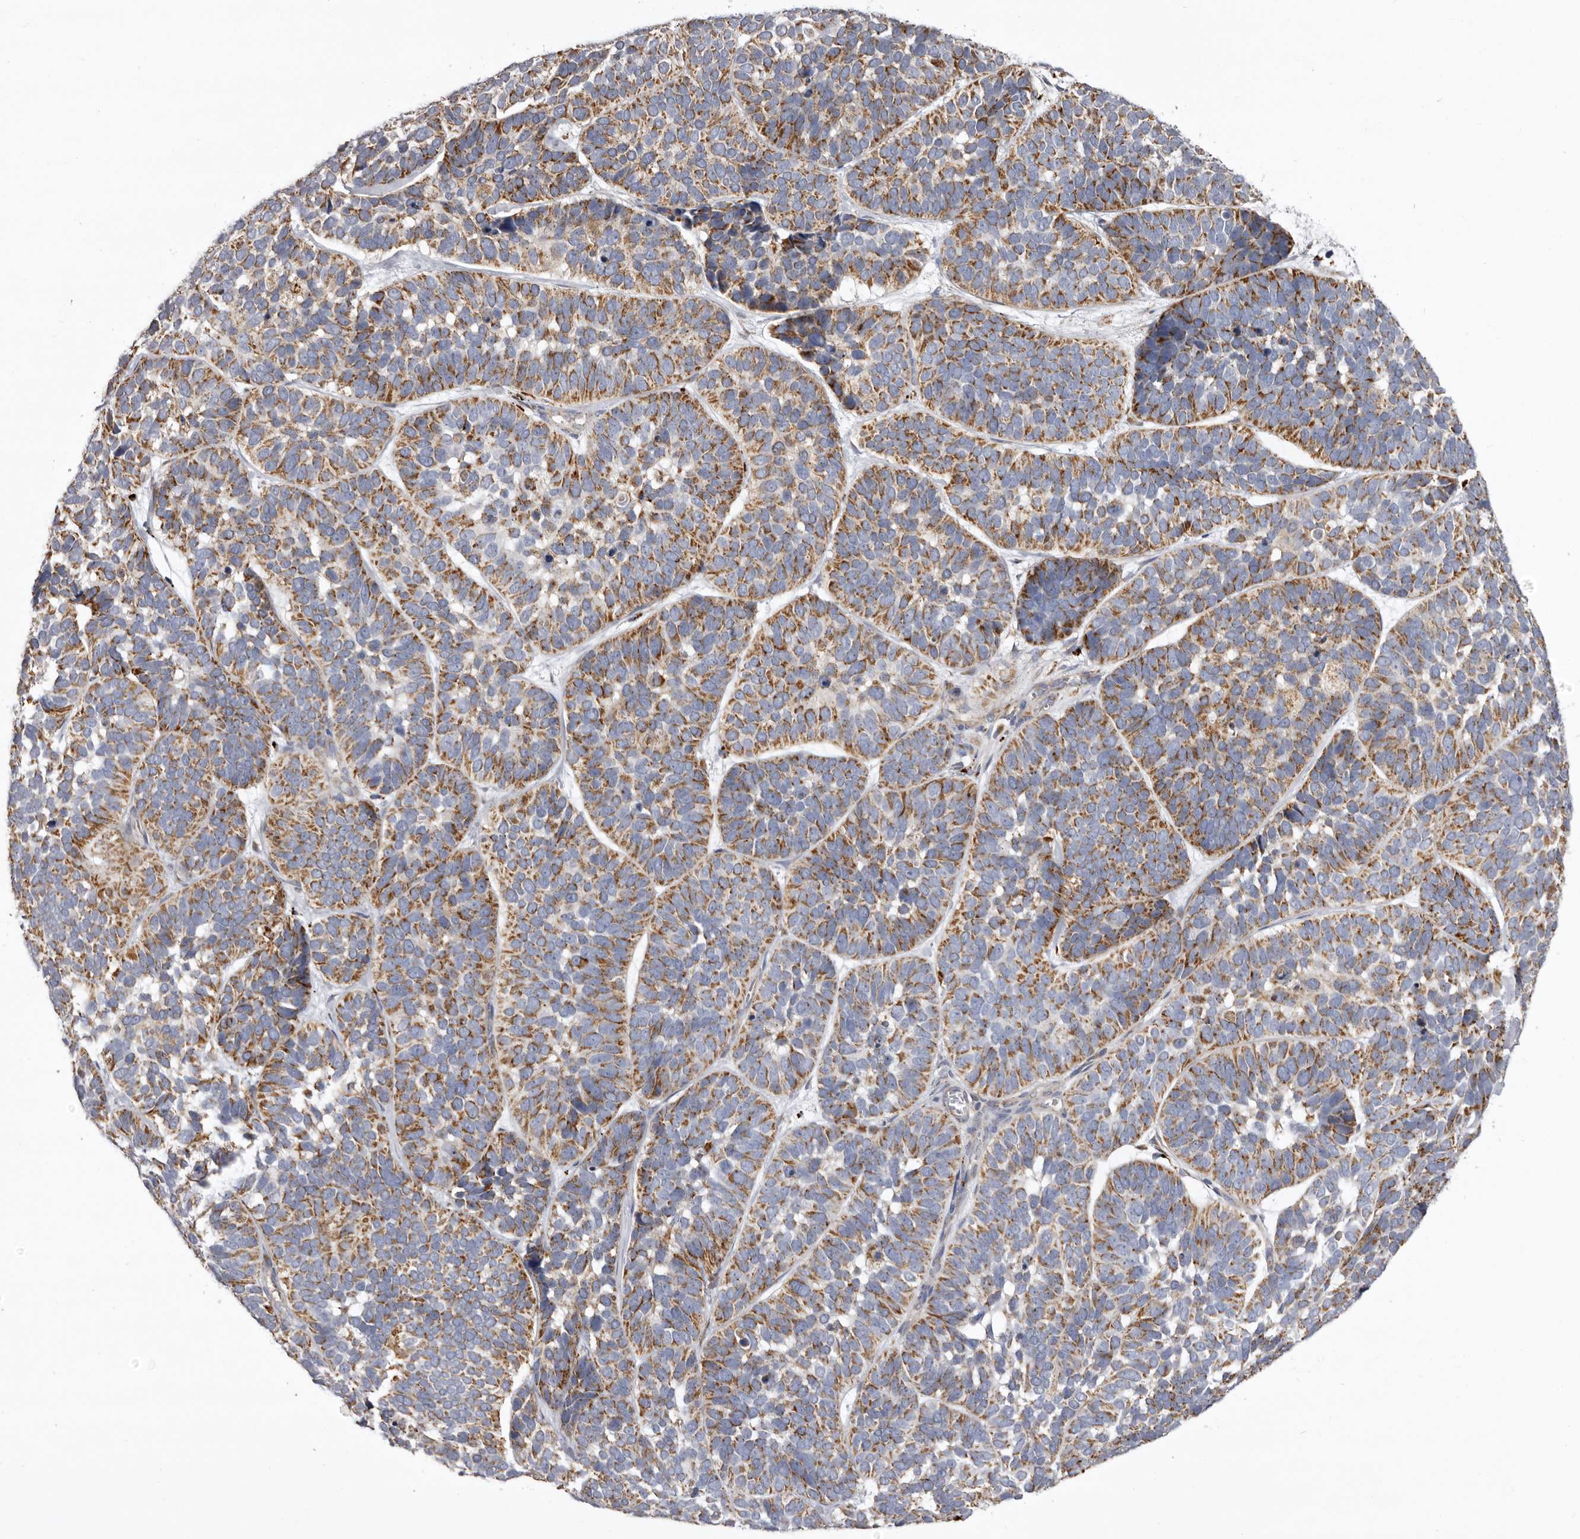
{"staining": {"intensity": "moderate", "quantity": ">75%", "location": "cytoplasmic/membranous"}, "tissue": "skin cancer", "cell_type": "Tumor cells", "image_type": "cancer", "snomed": [{"axis": "morphology", "description": "Basal cell carcinoma"}, {"axis": "topography", "description": "Skin"}], "caption": "IHC photomicrograph of neoplastic tissue: skin cancer (basal cell carcinoma) stained using immunohistochemistry exhibits medium levels of moderate protein expression localized specifically in the cytoplasmic/membranous of tumor cells, appearing as a cytoplasmic/membranous brown color.", "gene": "MECR", "patient": {"sex": "male", "age": 62}}